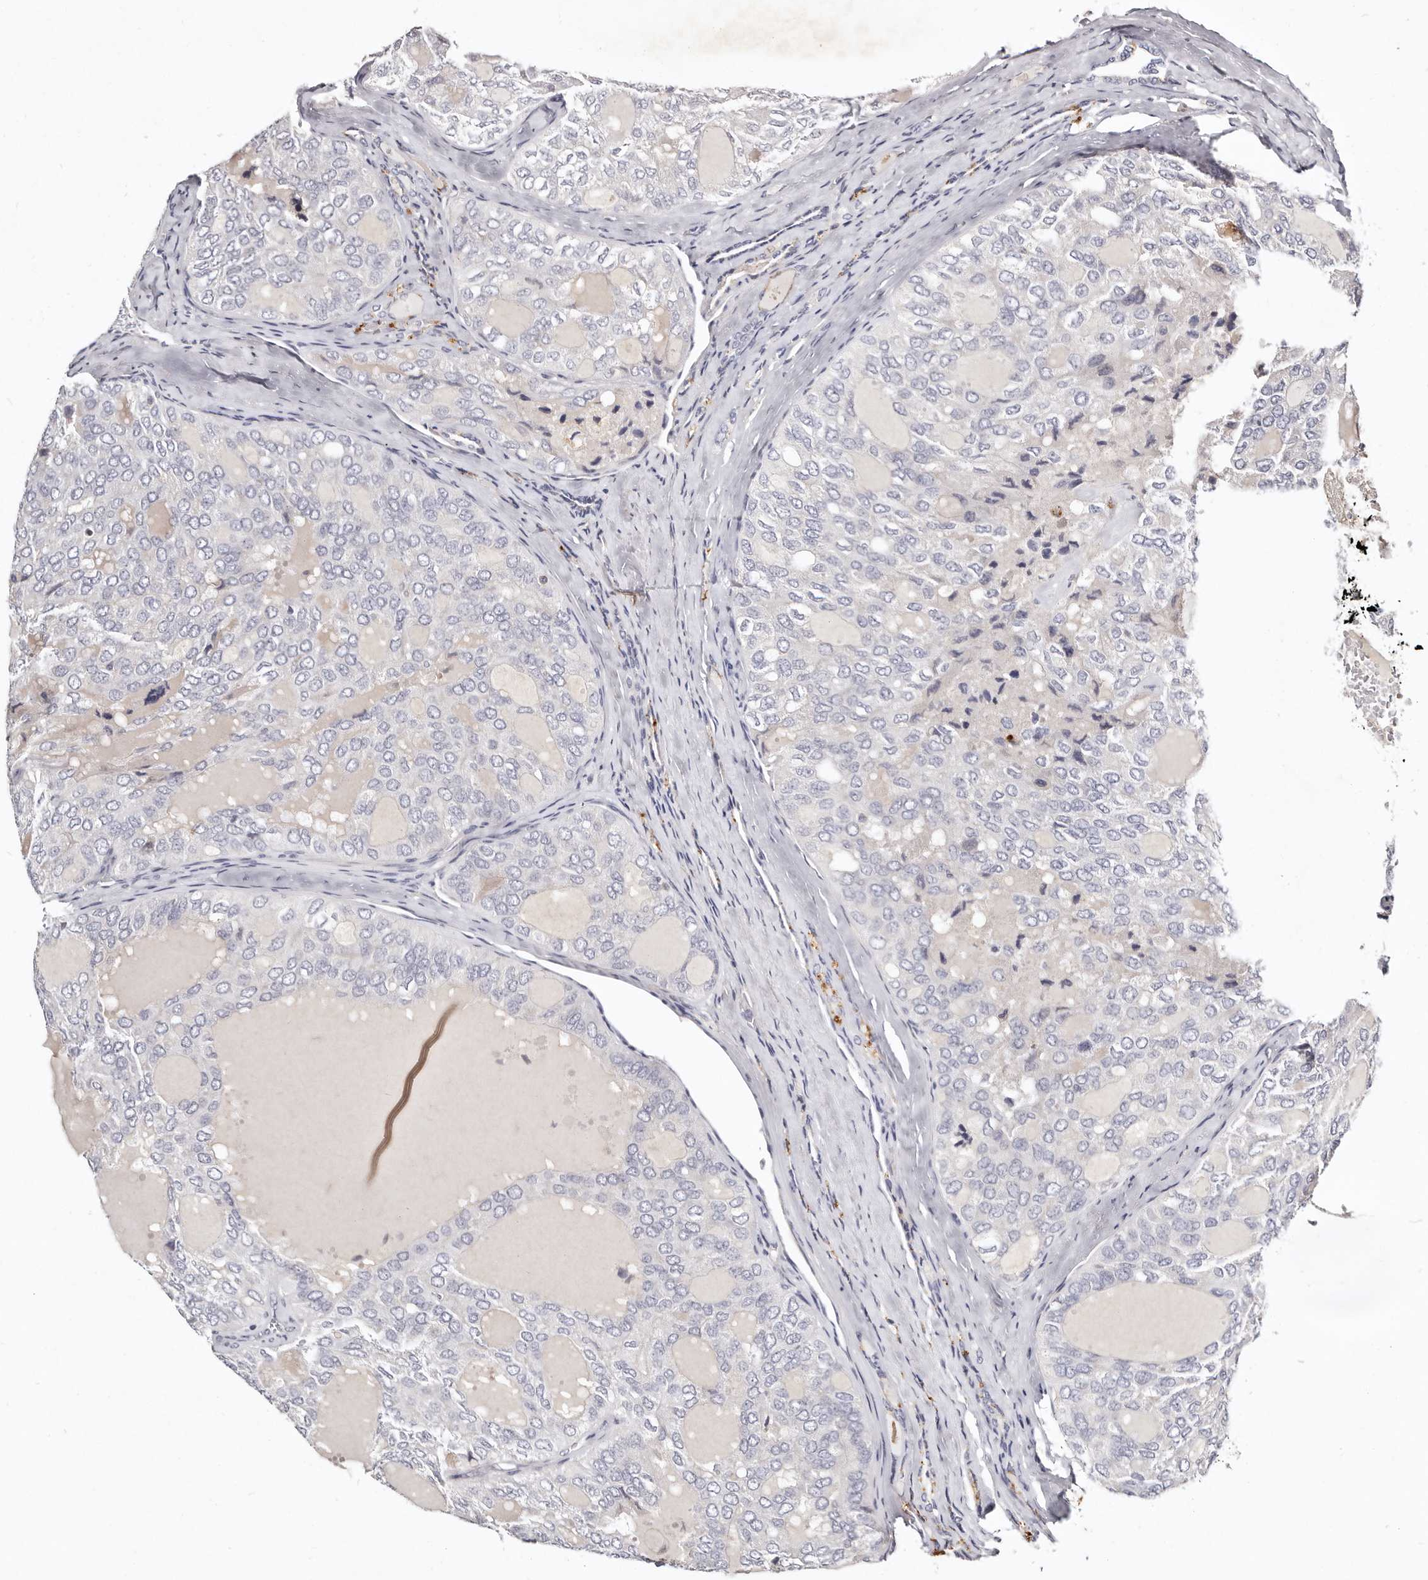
{"staining": {"intensity": "negative", "quantity": "none", "location": "none"}, "tissue": "thyroid cancer", "cell_type": "Tumor cells", "image_type": "cancer", "snomed": [{"axis": "morphology", "description": "Follicular adenoma carcinoma, NOS"}, {"axis": "topography", "description": "Thyroid gland"}], "caption": "The histopathology image displays no significant positivity in tumor cells of thyroid follicular adenoma carcinoma.", "gene": "MRPS33", "patient": {"sex": "male", "age": 75}}